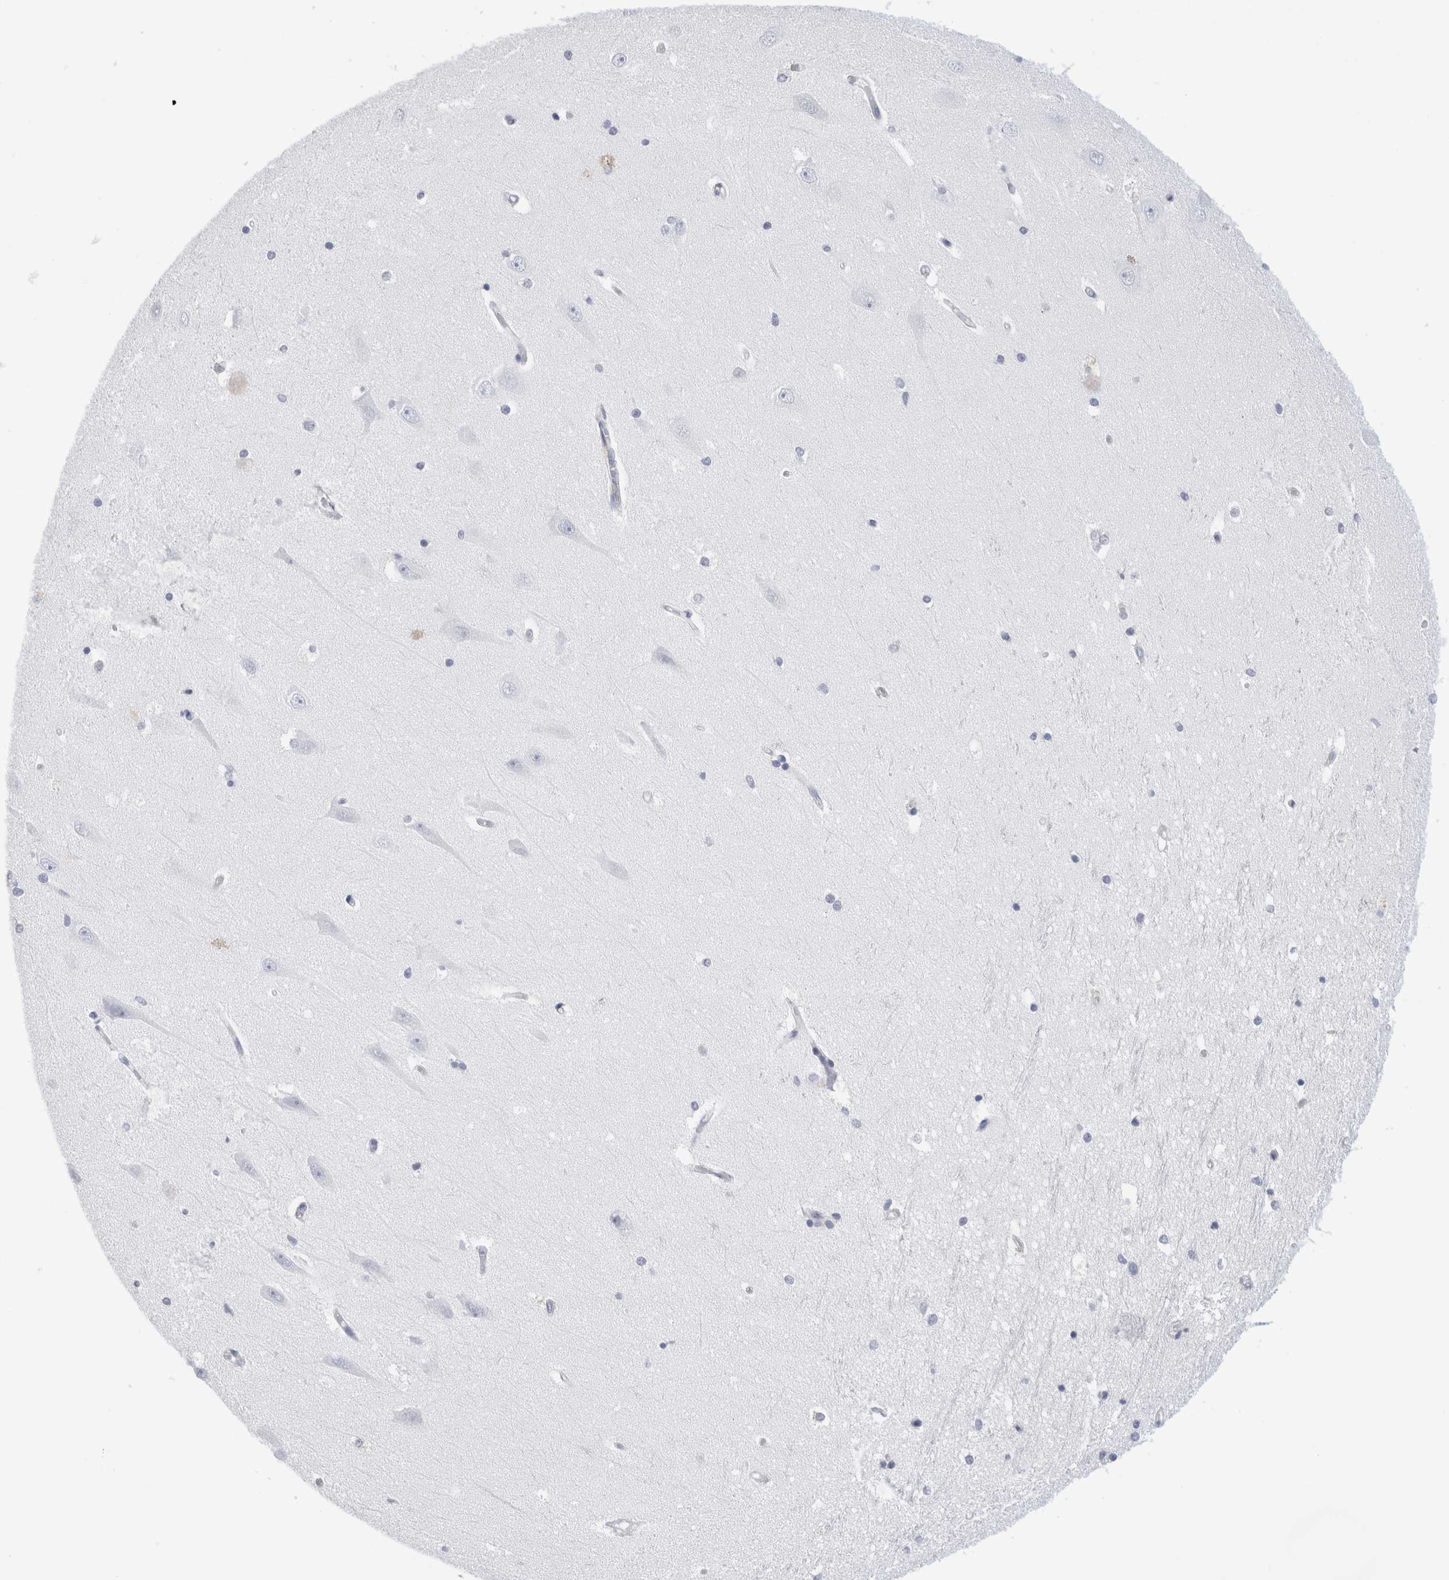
{"staining": {"intensity": "negative", "quantity": "none", "location": "none"}, "tissue": "hippocampus", "cell_type": "Glial cells", "image_type": "normal", "snomed": [{"axis": "morphology", "description": "Normal tissue, NOS"}, {"axis": "topography", "description": "Hippocampus"}], "caption": "Immunohistochemistry of unremarkable hippocampus reveals no staining in glial cells.", "gene": "ECHDC2", "patient": {"sex": "male", "age": 45}}